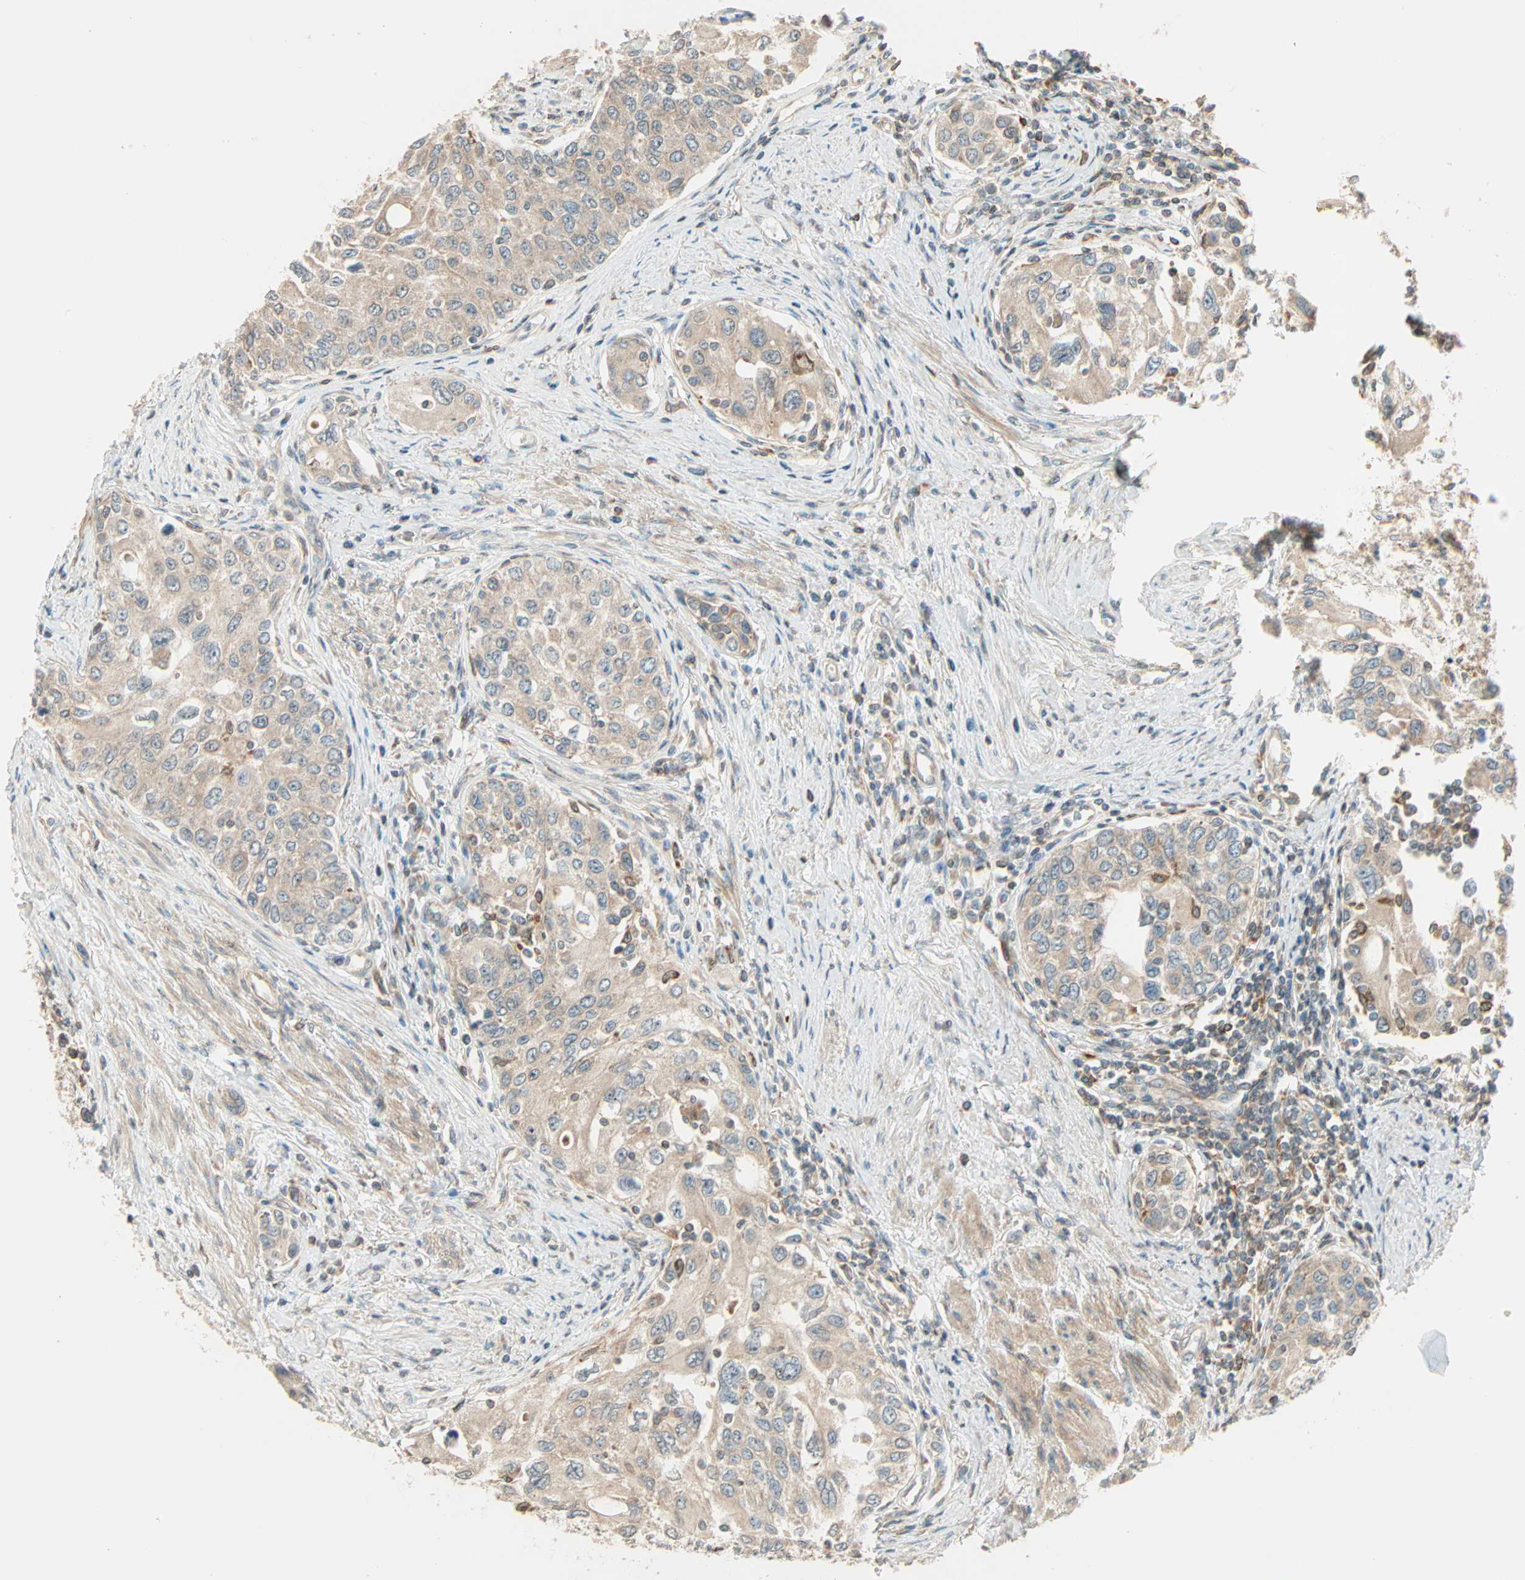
{"staining": {"intensity": "weak", "quantity": ">75%", "location": "cytoplasmic/membranous"}, "tissue": "urothelial cancer", "cell_type": "Tumor cells", "image_type": "cancer", "snomed": [{"axis": "morphology", "description": "Urothelial carcinoma, High grade"}, {"axis": "topography", "description": "Urinary bladder"}], "caption": "A high-resolution histopathology image shows immunohistochemistry (IHC) staining of urothelial carcinoma (high-grade), which reveals weak cytoplasmic/membranous positivity in approximately >75% of tumor cells.", "gene": "PNPLA6", "patient": {"sex": "female", "age": 56}}